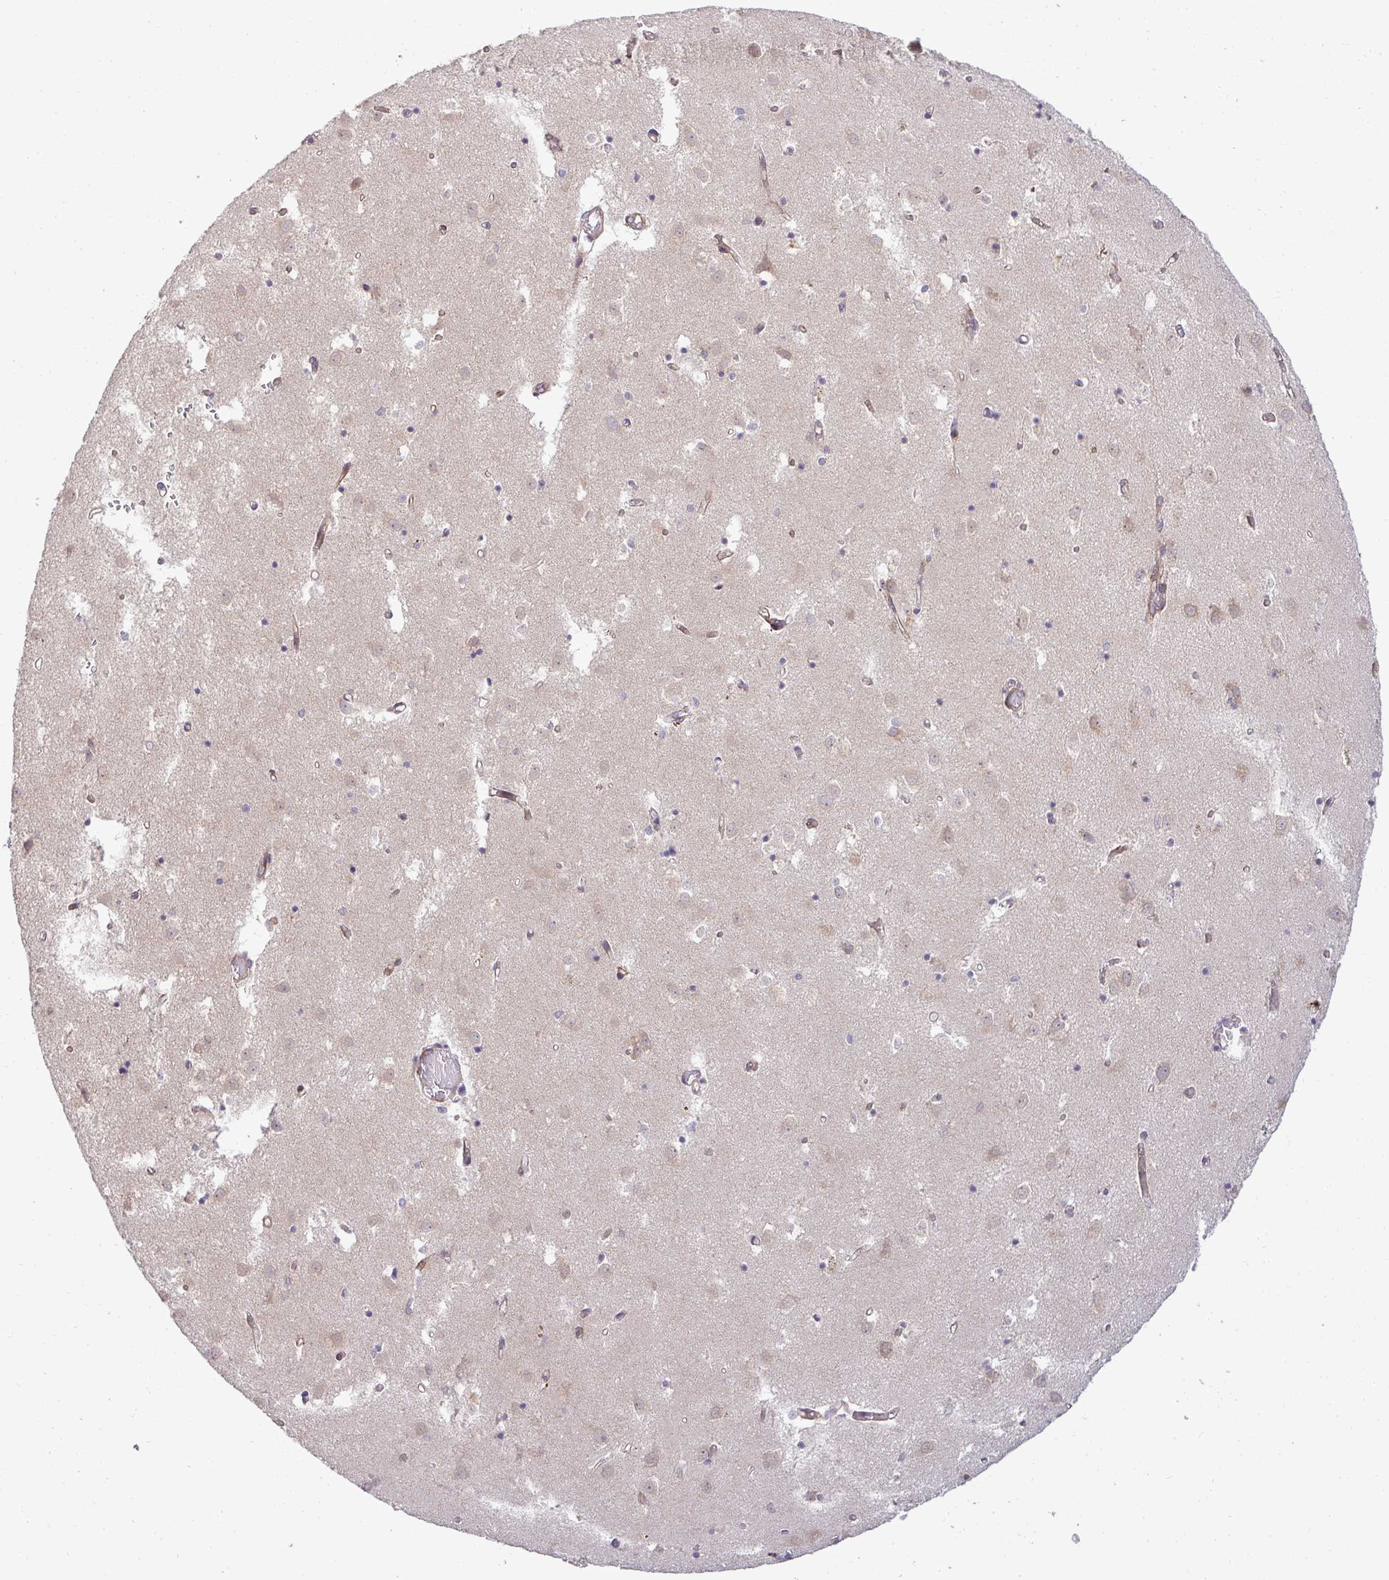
{"staining": {"intensity": "negative", "quantity": "none", "location": "none"}, "tissue": "caudate", "cell_type": "Glial cells", "image_type": "normal", "snomed": [{"axis": "morphology", "description": "Normal tissue, NOS"}, {"axis": "topography", "description": "Lateral ventricle wall"}], "caption": "IHC micrograph of unremarkable caudate: human caudate stained with DAB shows no significant protein staining in glial cells. (Immunohistochemistry, brightfield microscopy, high magnification).", "gene": "SH2D1B", "patient": {"sex": "male", "age": 70}}